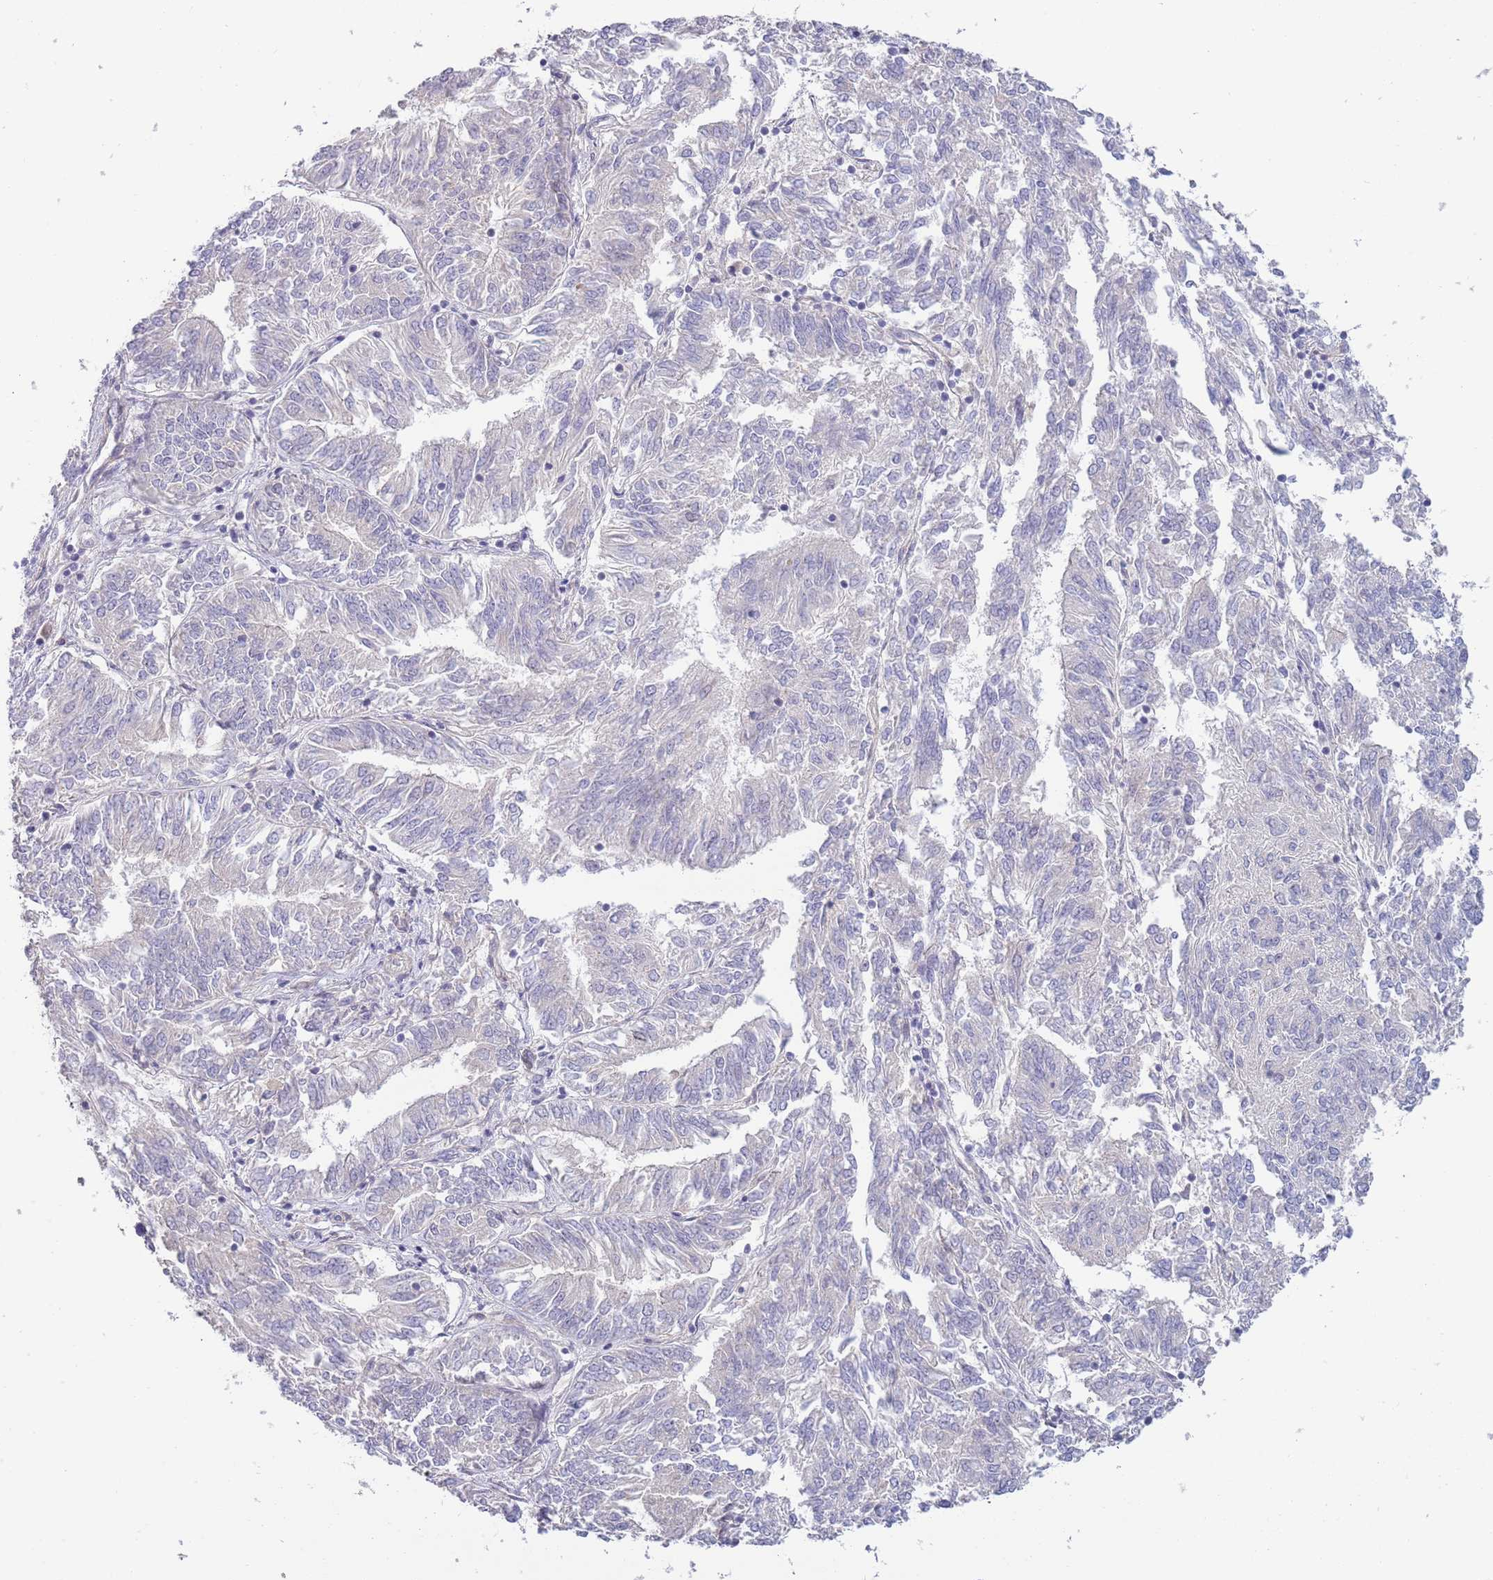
{"staining": {"intensity": "negative", "quantity": "none", "location": "none"}, "tissue": "endometrial cancer", "cell_type": "Tumor cells", "image_type": "cancer", "snomed": [{"axis": "morphology", "description": "Adenocarcinoma, NOS"}, {"axis": "topography", "description": "Endometrium"}], "caption": "Histopathology image shows no significant protein expression in tumor cells of endometrial cancer. Brightfield microscopy of immunohistochemistry stained with DAB (3,3'-diaminobenzidine) (brown) and hematoxylin (blue), captured at high magnification.", "gene": "PIMREG", "patient": {"sex": "female", "age": 58}}